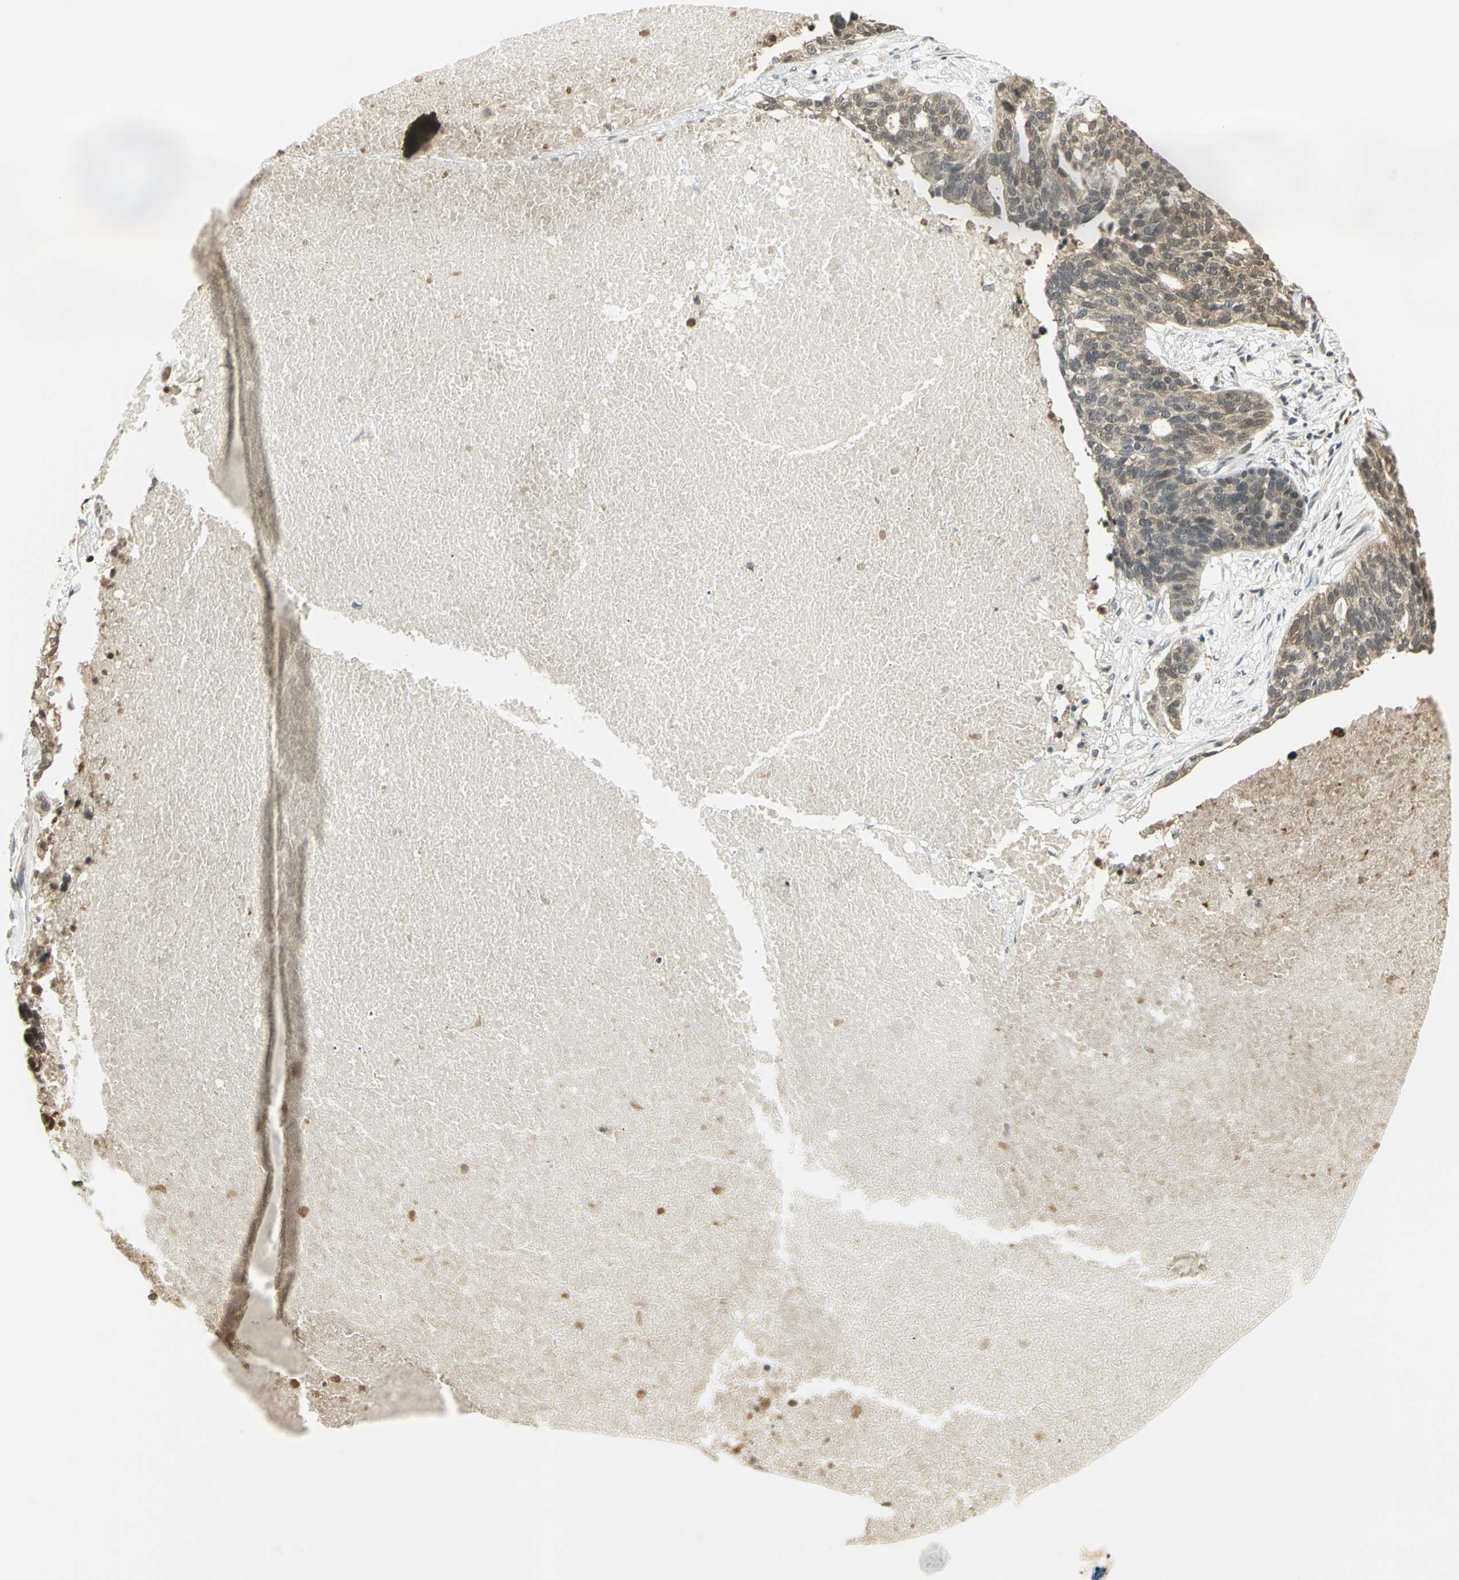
{"staining": {"intensity": "weak", "quantity": ">75%", "location": "cytoplasmic/membranous"}, "tissue": "ovarian cancer", "cell_type": "Tumor cells", "image_type": "cancer", "snomed": [{"axis": "morphology", "description": "Cystadenocarcinoma, serous, NOS"}, {"axis": "topography", "description": "Ovary"}], "caption": "This micrograph shows ovarian cancer stained with immunohistochemistry to label a protein in brown. The cytoplasmic/membranous of tumor cells show weak positivity for the protein. Nuclei are counter-stained blue.", "gene": "CDC34", "patient": {"sex": "female", "age": 59}}